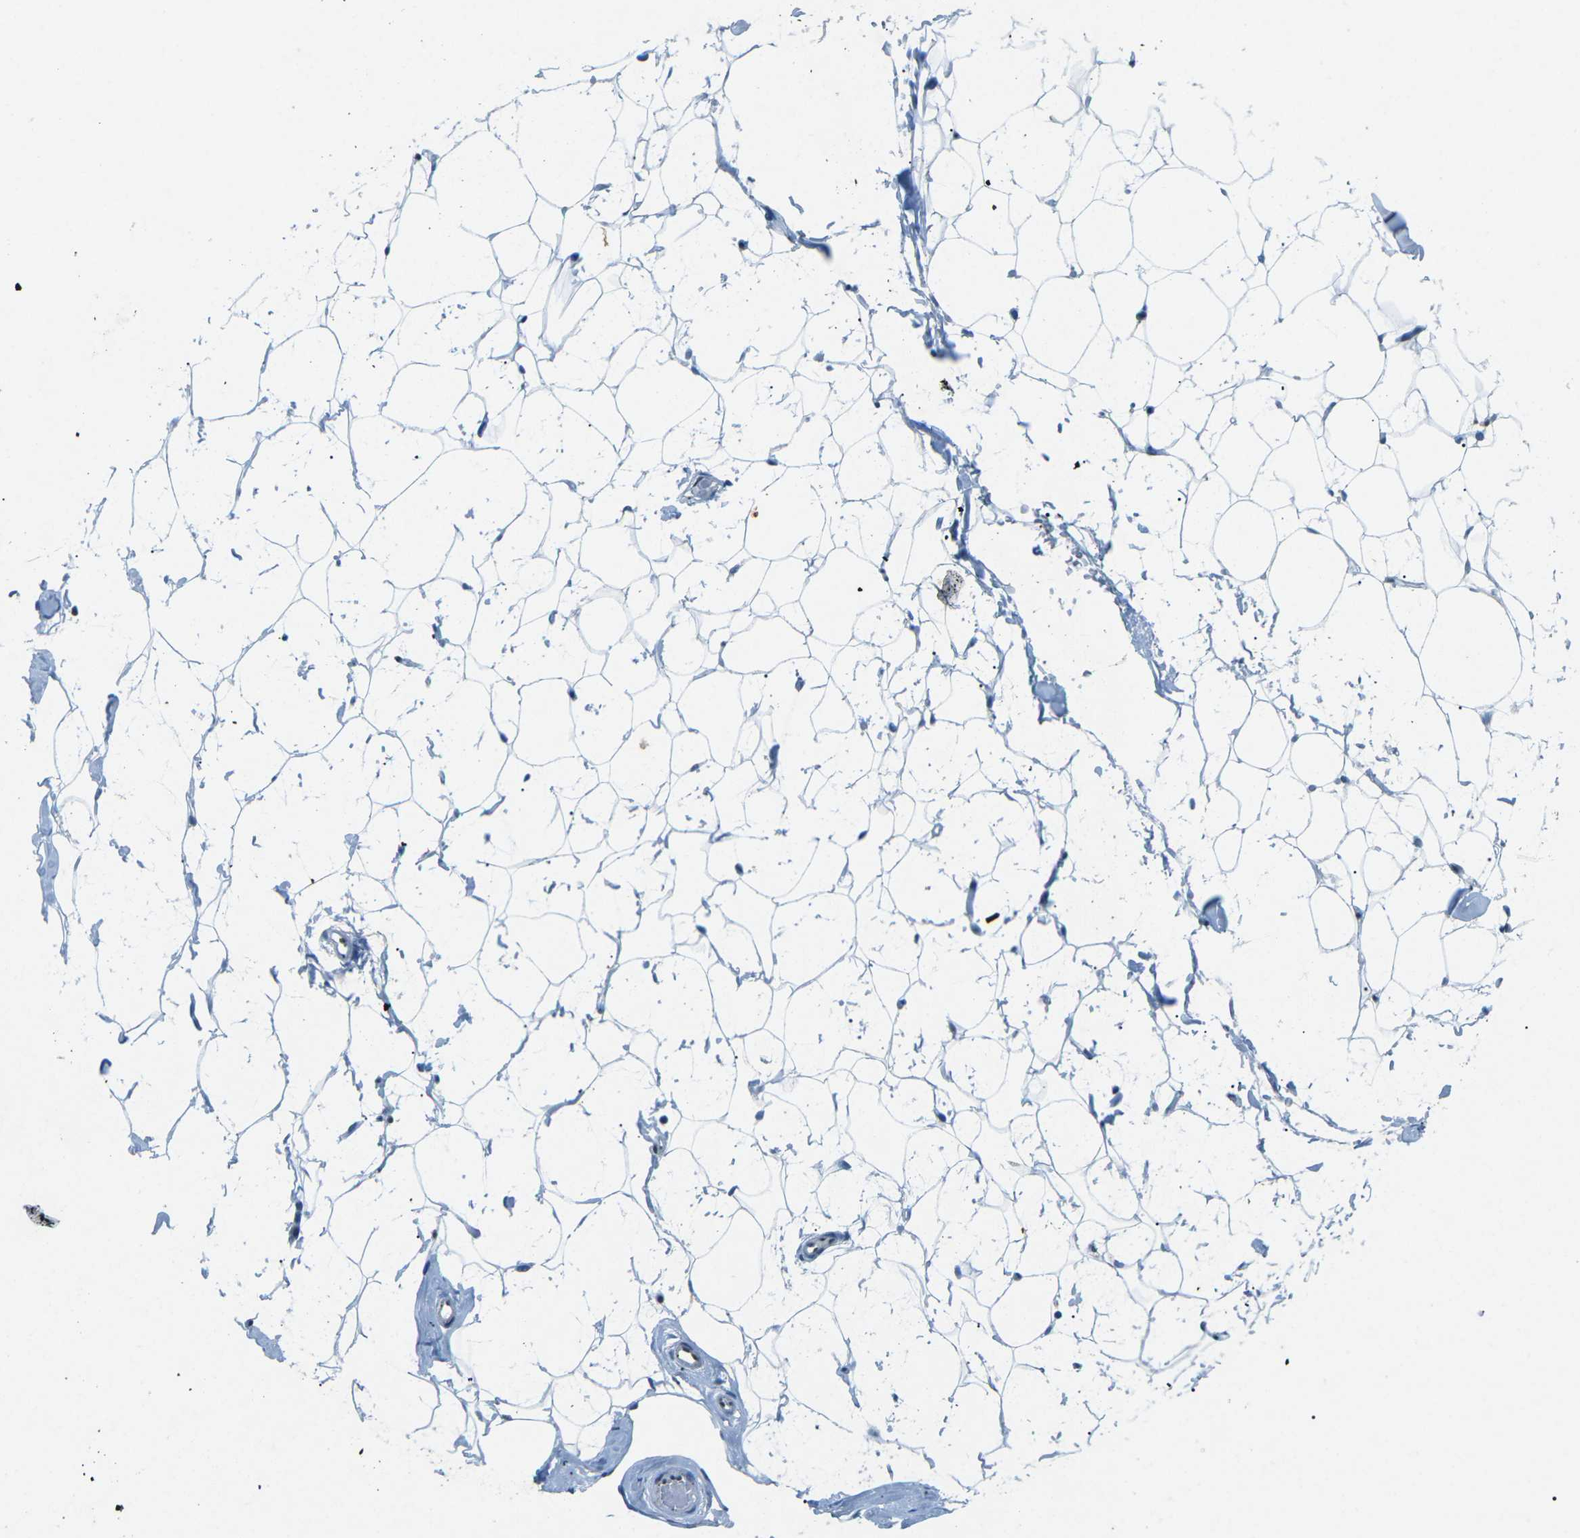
{"staining": {"intensity": "negative", "quantity": "none", "location": "none"}, "tissue": "adipose tissue", "cell_type": "Adipocytes", "image_type": "normal", "snomed": [{"axis": "morphology", "description": "Normal tissue, NOS"}, {"axis": "topography", "description": "Breast"}, {"axis": "topography", "description": "Soft tissue"}], "caption": "The micrograph demonstrates no staining of adipocytes in unremarkable adipose tissue.", "gene": "RB1", "patient": {"sex": "female", "age": 75}}